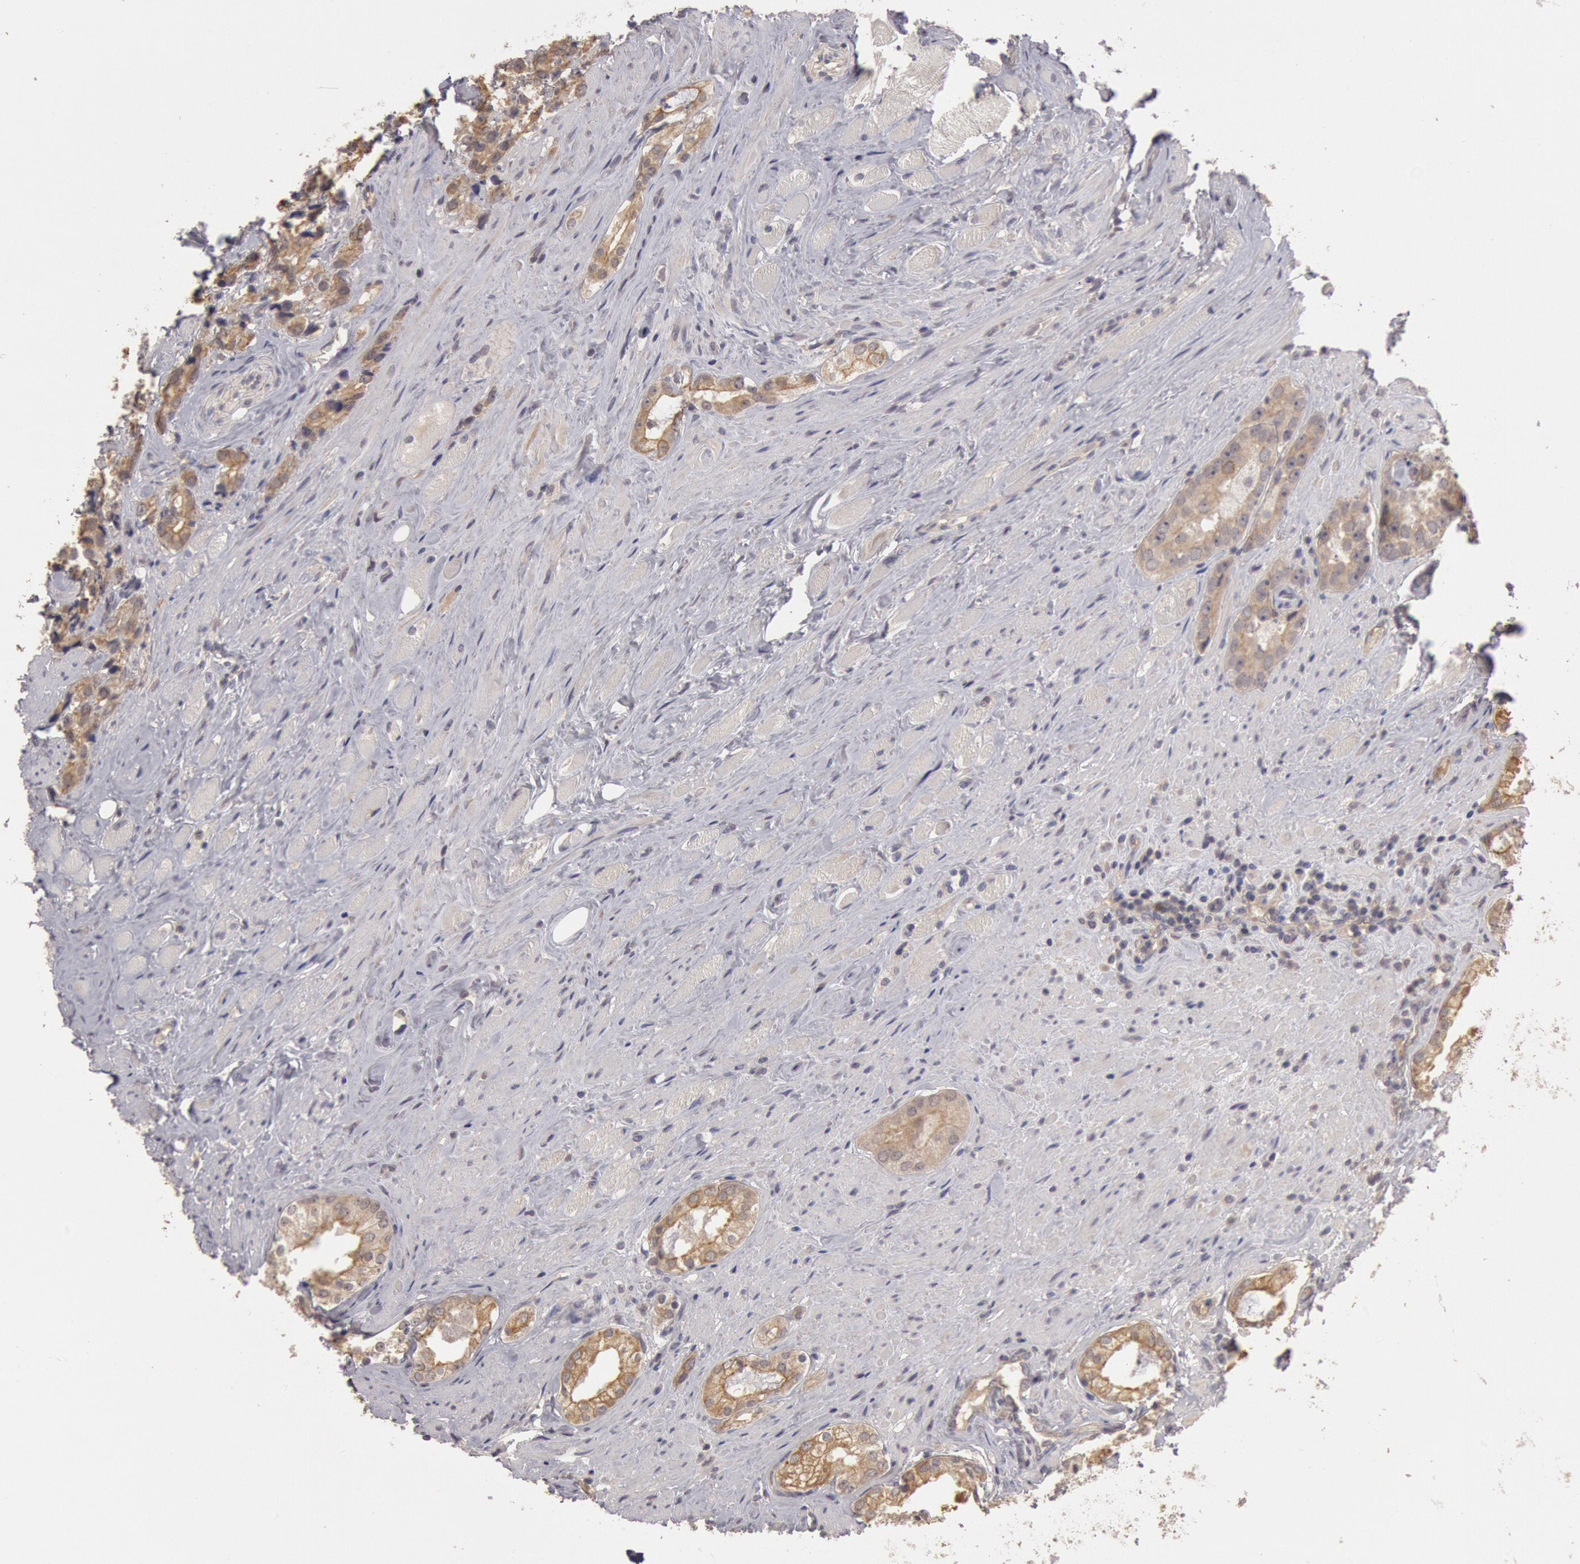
{"staining": {"intensity": "weak", "quantity": ">75%", "location": "cytoplasmic/membranous"}, "tissue": "prostate cancer", "cell_type": "Tumor cells", "image_type": "cancer", "snomed": [{"axis": "morphology", "description": "Adenocarcinoma, Medium grade"}, {"axis": "topography", "description": "Prostate"}], "caption": "A brown stain shows weak cytoplasmic/membranous positivity of a protein in human prostate adenocarcinoma (medium-grade) tumor cells.", "gene": "ZFP36L1", "patient": {"sex": "male", "age": 73}}